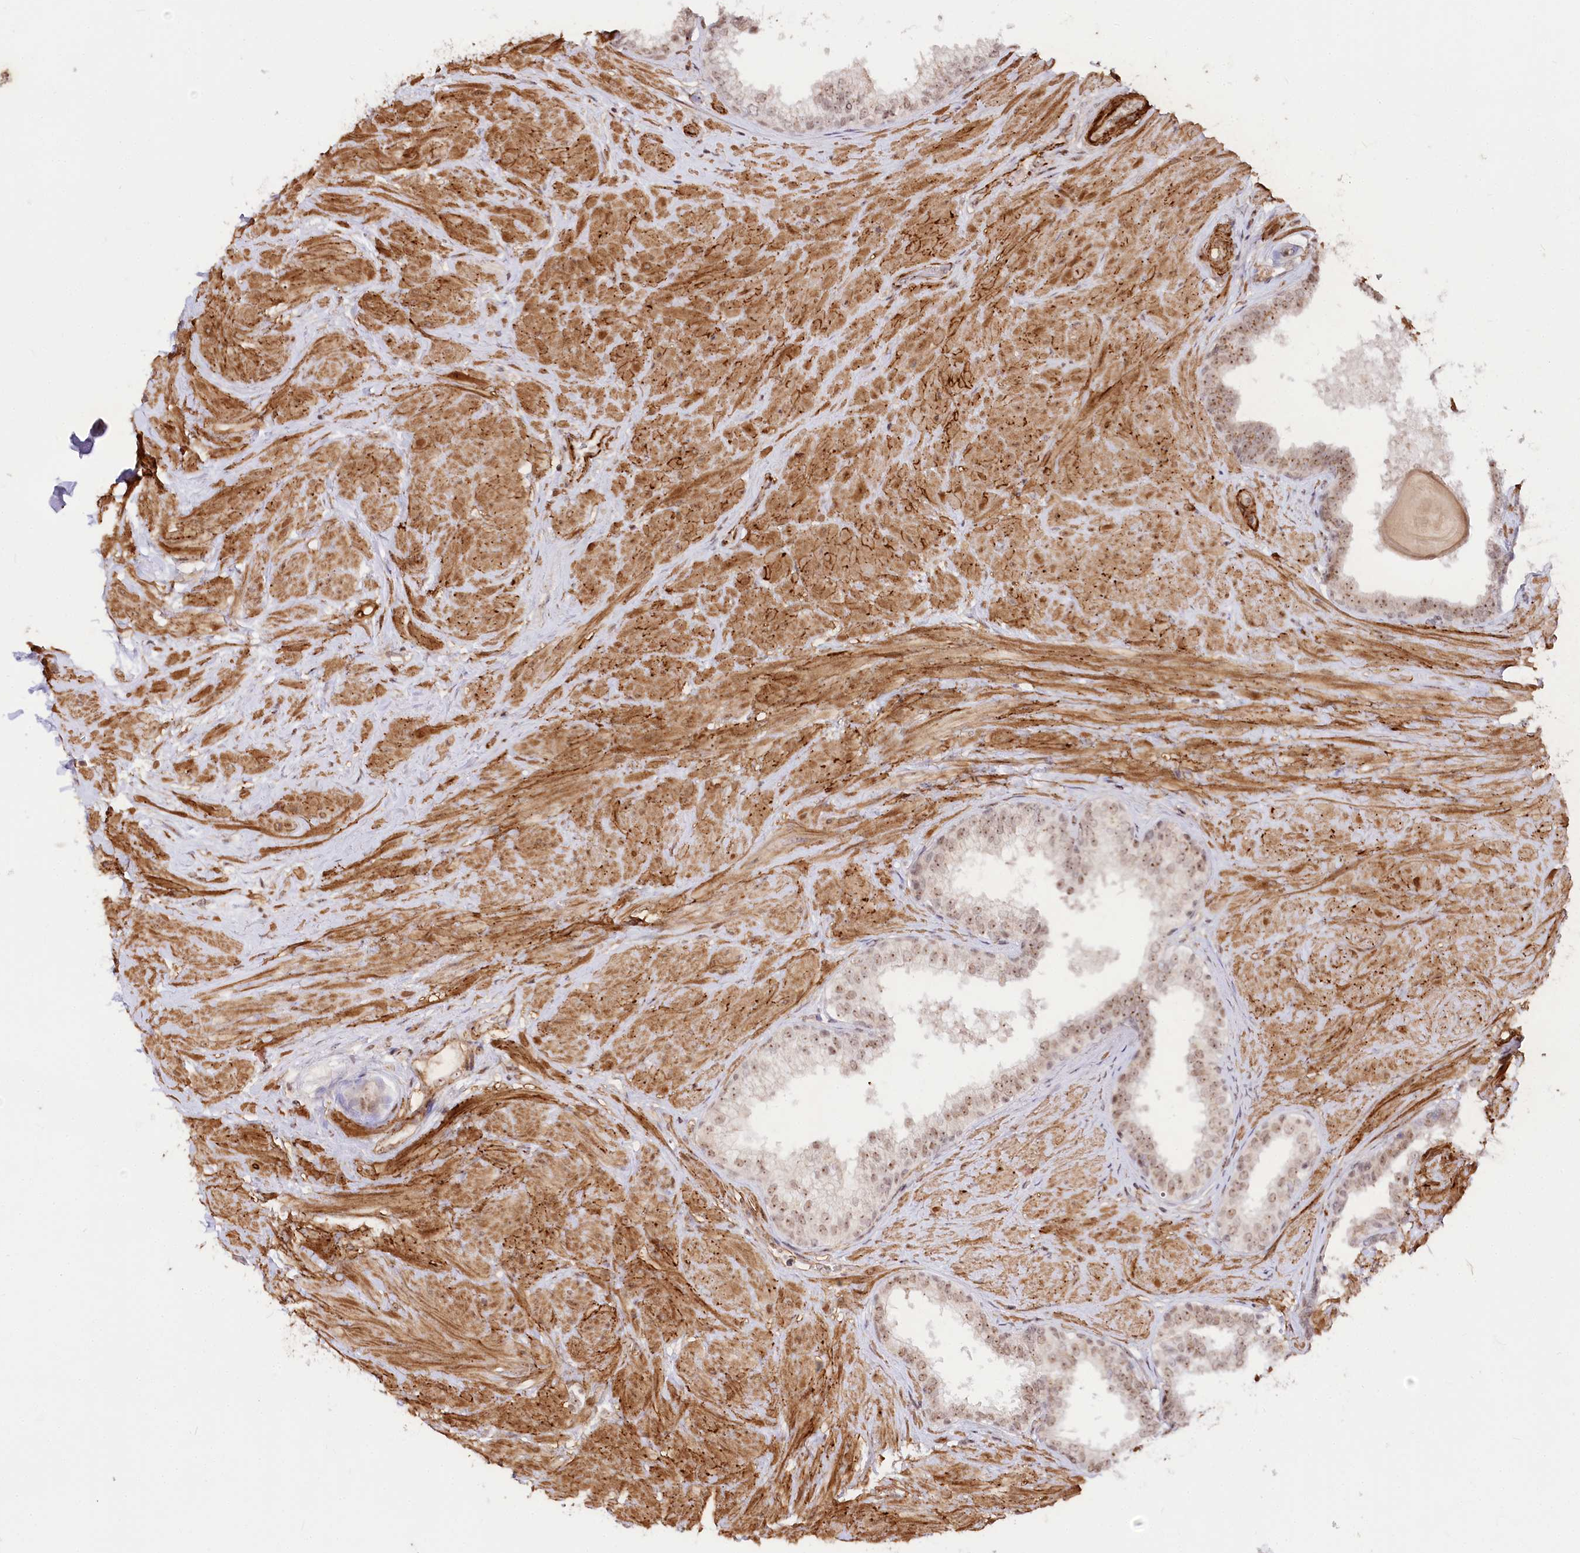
{"staining": {"intensity": "moderate", "quantity": ">75%", "location": "cytoplasmic/membranous,nuclear"}, "tissue": "prostate", "cell_type": "Glandular cells", "image_type": "normal", "snomed": [{"axis": "morphology", "description": "Normal tissue, NOS"}, {"axis": "topography", "description": "Prostate"}], "caption": "Human prostate stained for a protein (brown) demonstrates moderate cytoplasmic/membranous,nuclear positive staining in approximately >75% of glandular cells.", "gene": "GNL3L", "patient": {"sex": "male", "age": 48}}